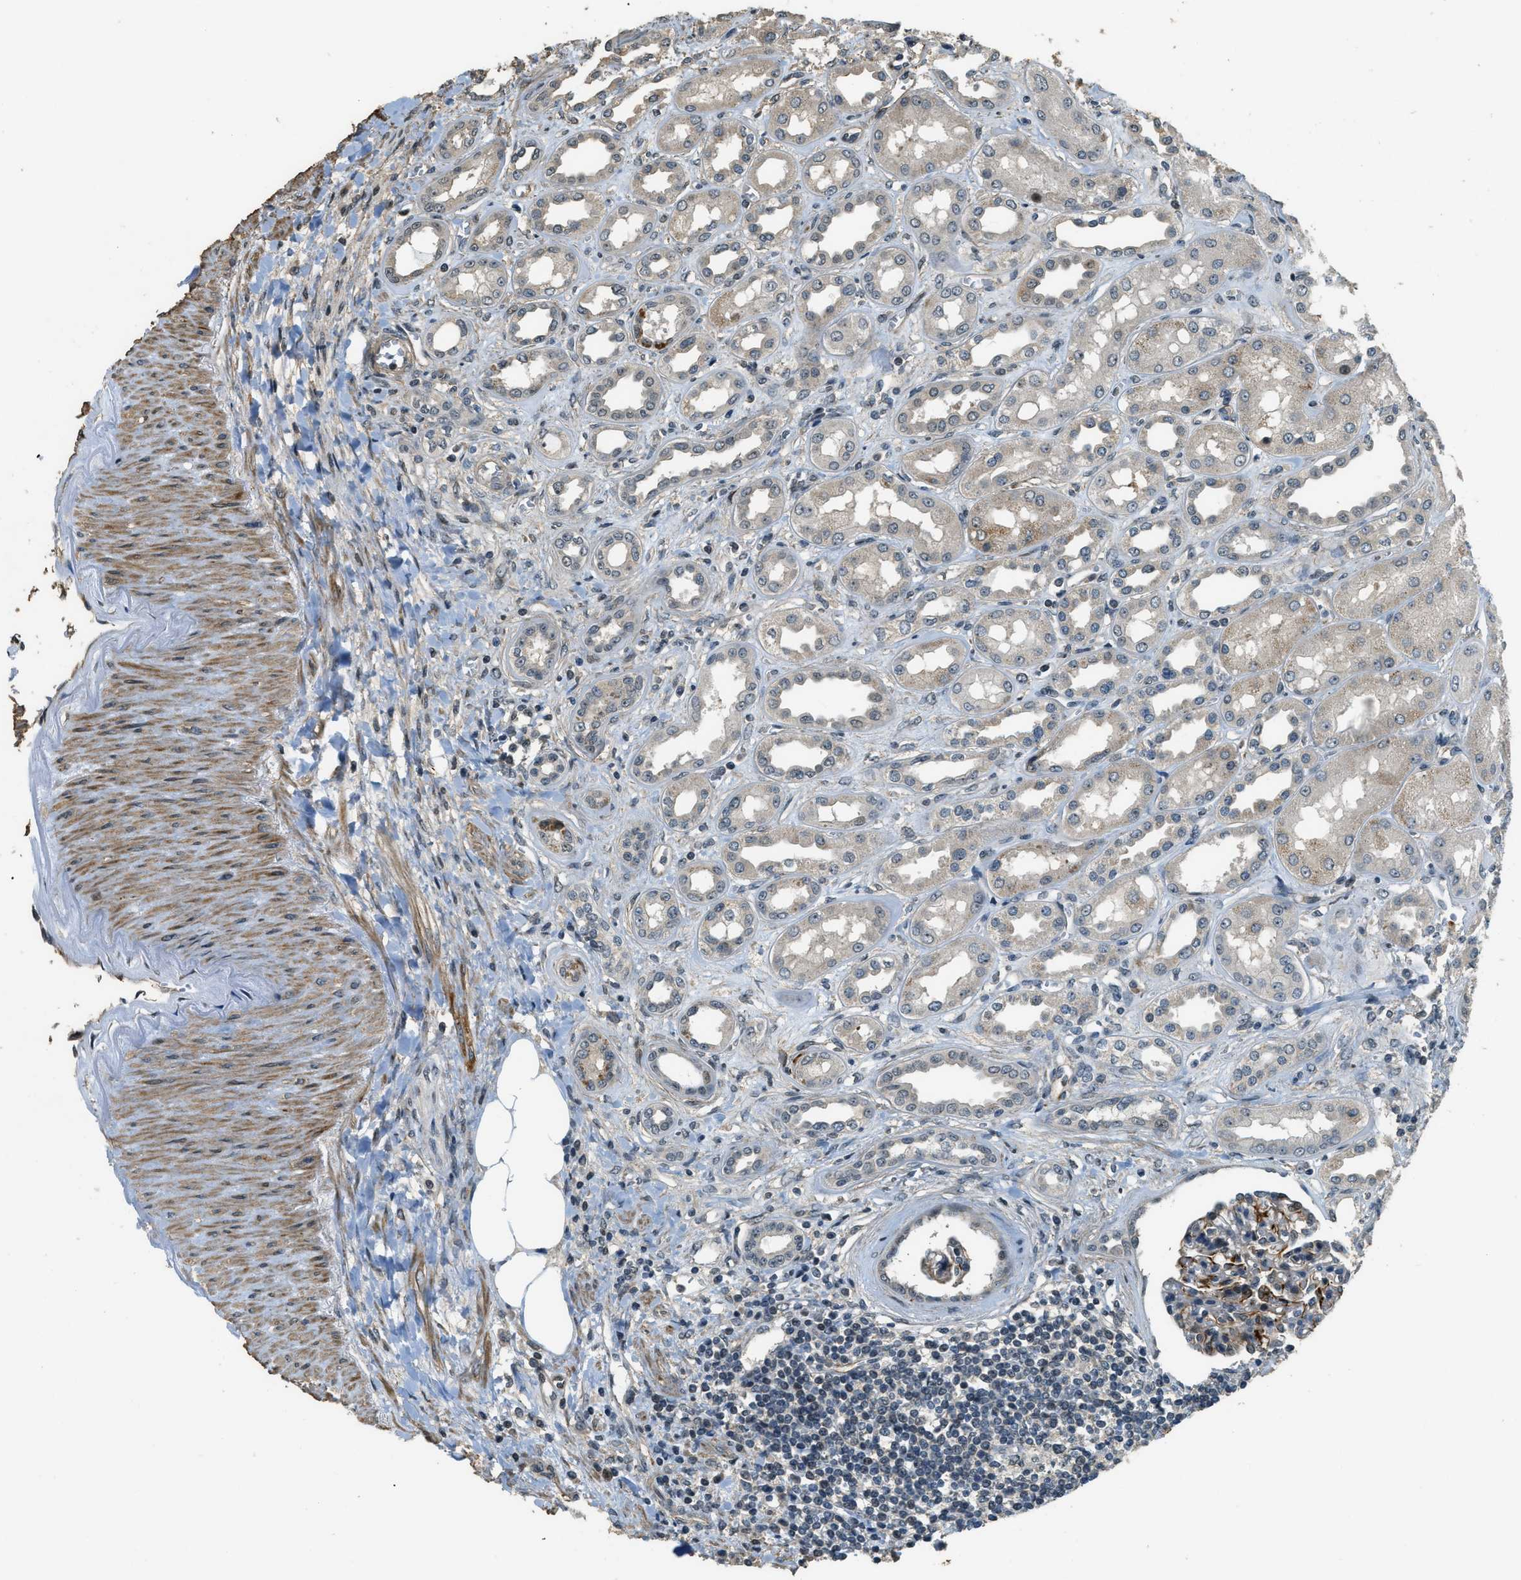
{"staining": {"intensity": "strong", "quantity": "25%-75%", "location": "cytoplasmic/membranous"}, "tissue": "kidney", "cell_type": "Cells in glomeruli", "image_type": "normal", "snomed": [{"axis": "morphology", "description": "Normal tissue, NOS"}, {"axis": "topography", "description": "Kidney"}], "caption": "Protein expression analysis of normal human kidney reveals strong cytoplasmic/membranous staining in about 25%-75% of cells in glomeruli. (DAB (3,3'-diaminobenzidine) = brown stain, brightfield microscopy at high magnification).", "gene": "MED21", "patient": {"sex": "male", "age": 59}}